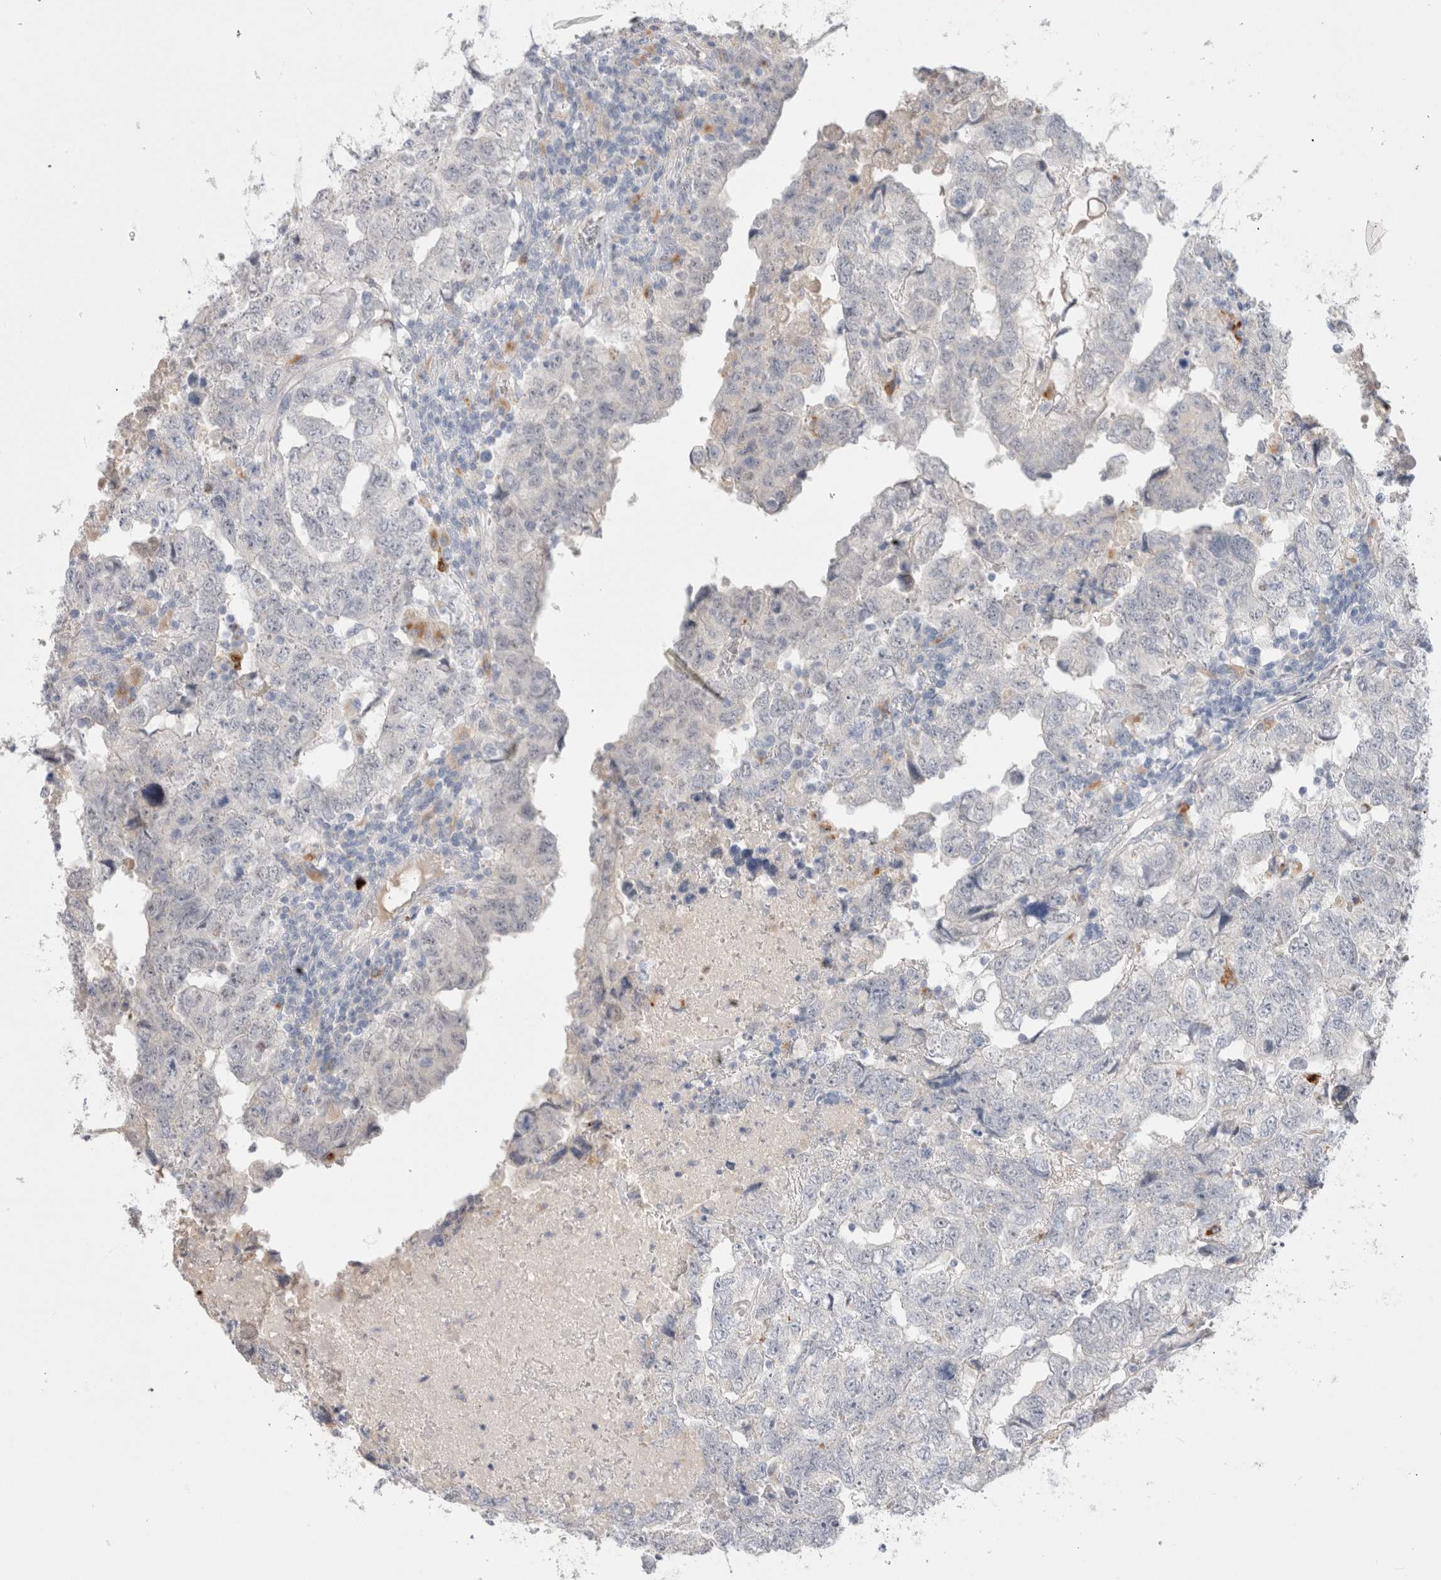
{"staining": {"intensity": "negative", "quantity": "none", "location": "none"}, "tissue": "testis cancer", "cell_type": "Tumor cells", "image_type": "cancer", "snomed": [{"axis": "morphology", "description": "Carcinoma, Embryonal, NOS"}, {"axis": "topography", "description": "Testis"}], "caption": "IHC of human testis cancer demonstrates no expression in tumor cells.", "gene": "HPGDS", "patient": {"sex": "male", "age": 36}}